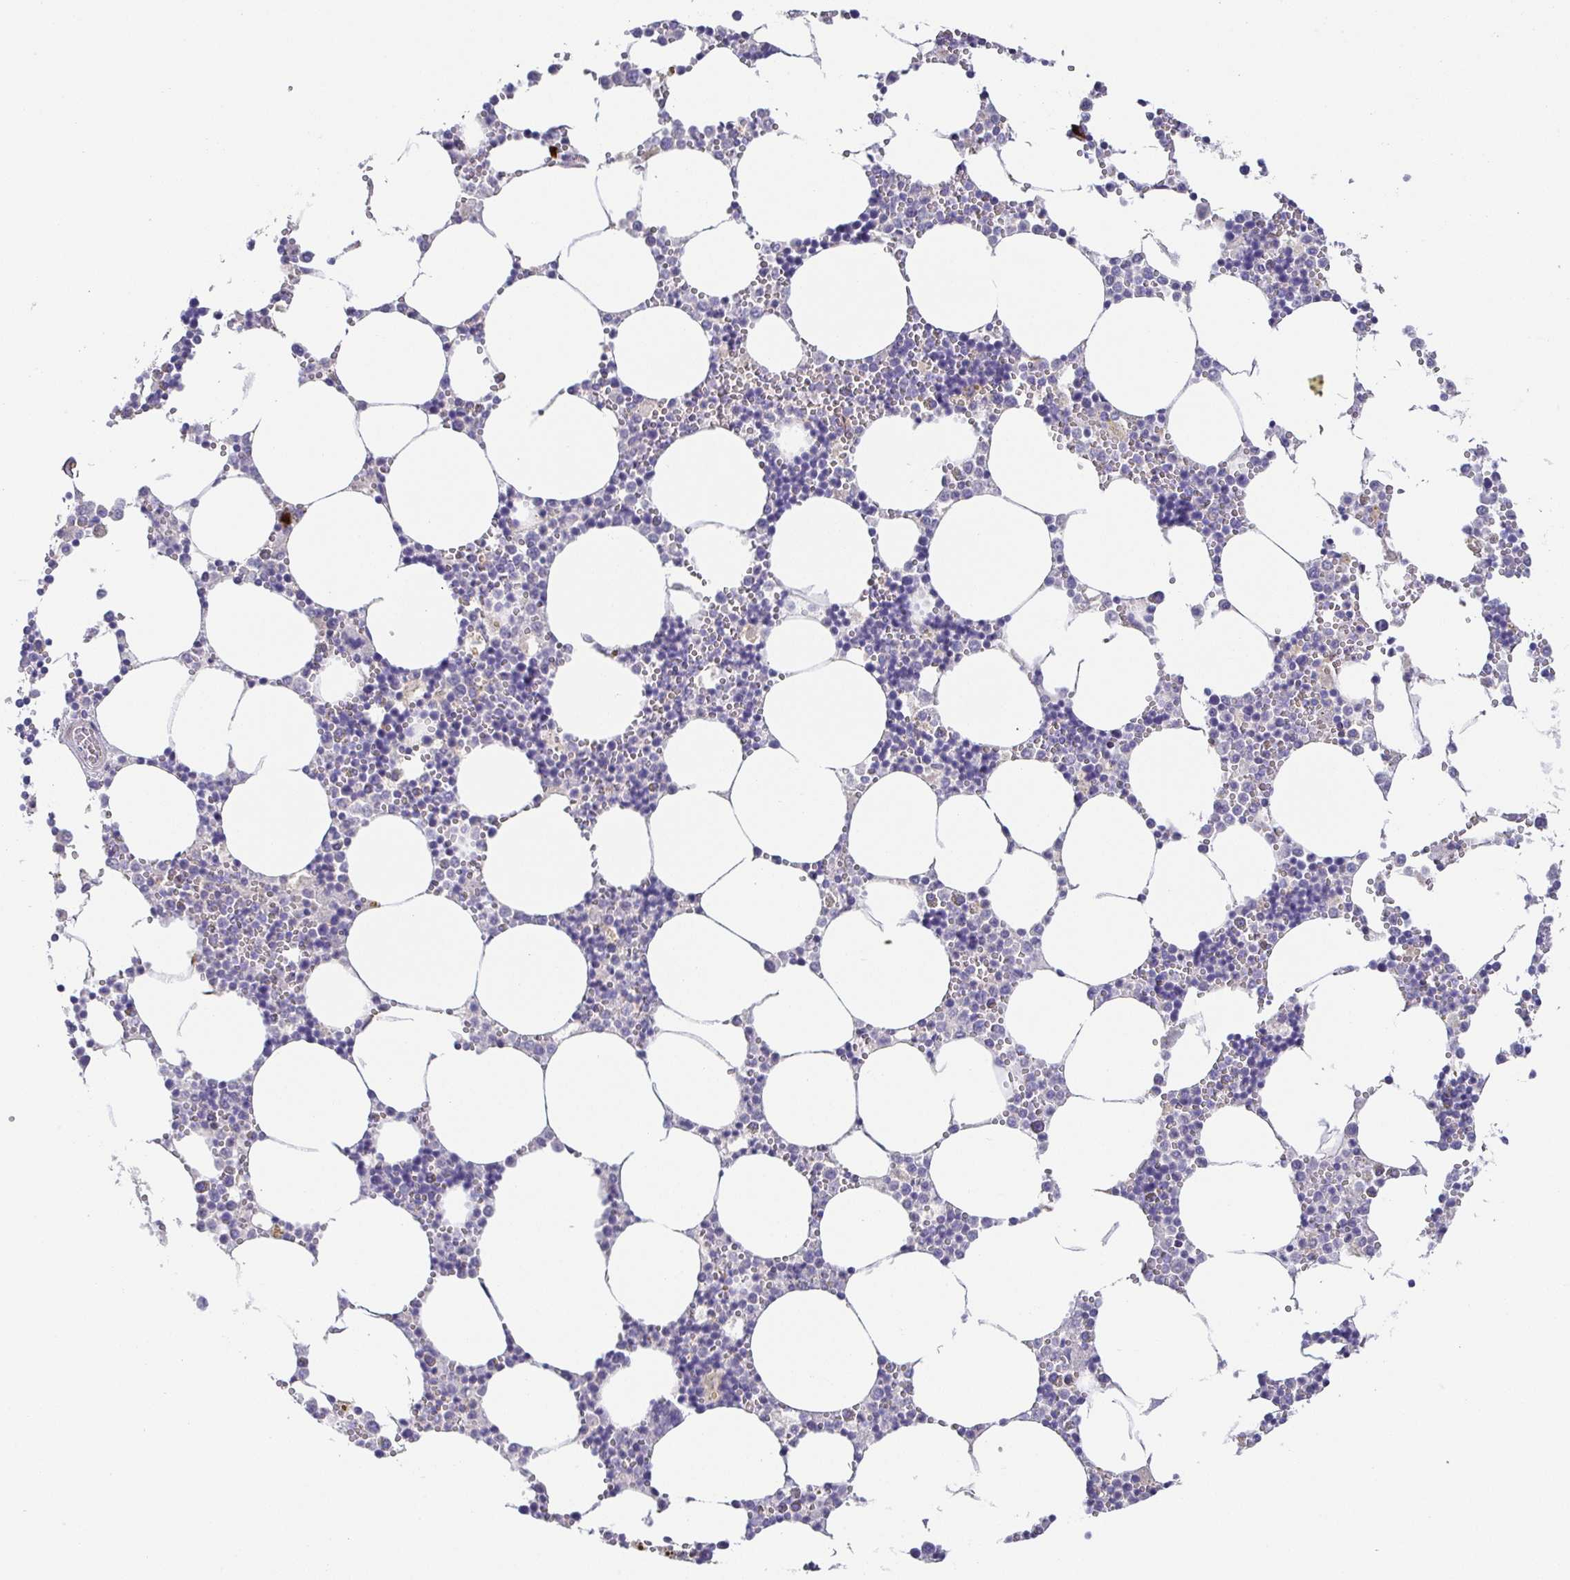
{"staining": {"intensity": "strong", "quantity": "<25%", "location": "cytoplasmic/membranous"}, "tissue": "bone marrow", "cell_type": "Hematopoietic cells", "image_type": "normal", "snomed": [{"axis": "morphology", "description": "Normal tissue, NOS"}, {"axis": "topography", "description": "Bone marrow"}], "caption": "Protein staining demonstrates strong cytoplasmic/membranous positivity in approximately <25% of hematopoietic cells in unremarkable bone marrow.", "gene": "RNASE7", "patient": {"sex": "male", "age": 54}}